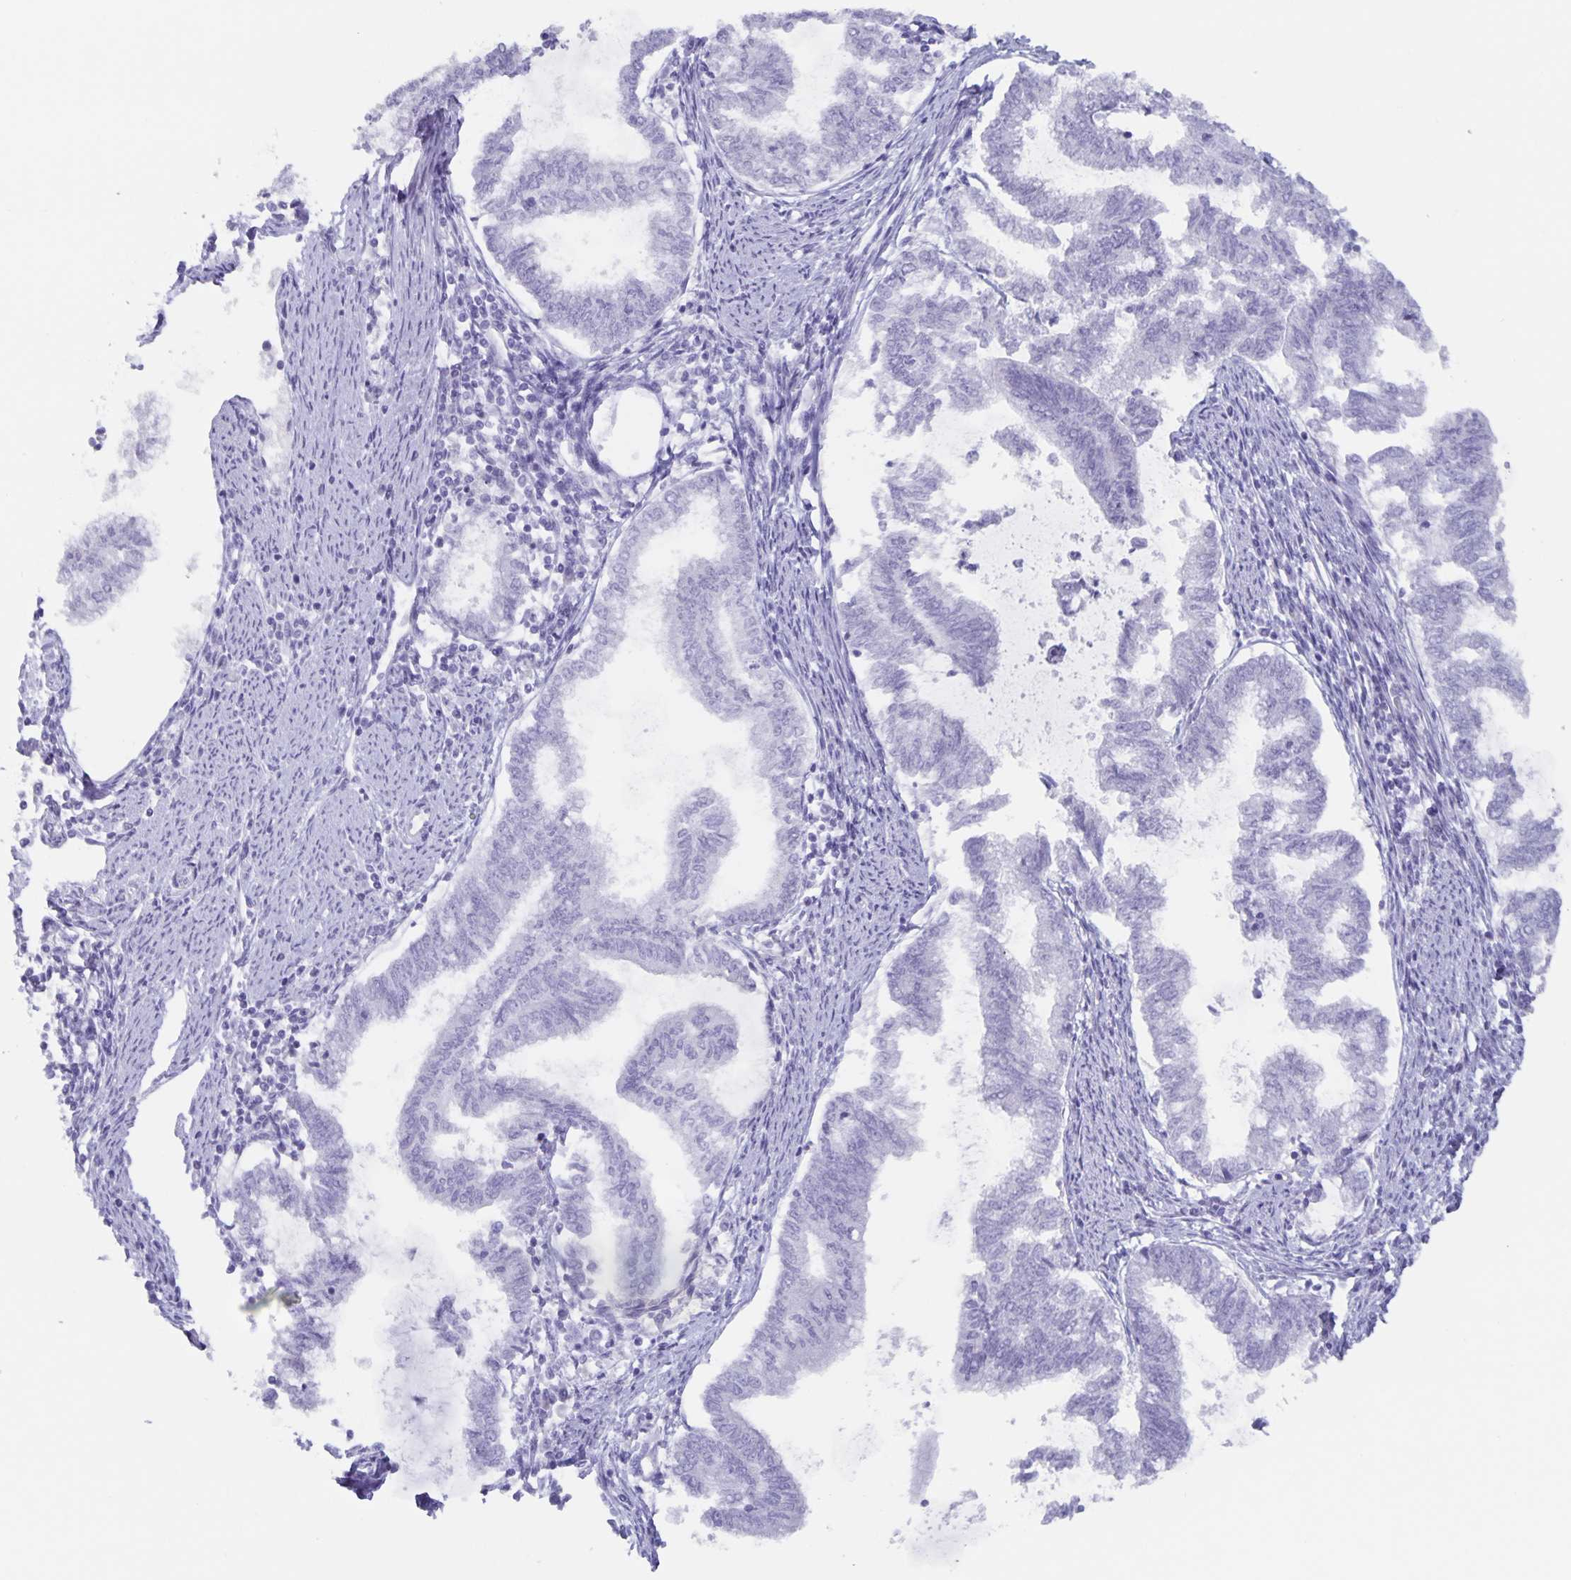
{"staining": {"intensity": "negative", "quantity": "none", "location": "none"}, "tissue": "endometrial cancer", "cell_type": "Tumor cells", "image_type": "cancer", "snomed": [{"axis": "morphology", "description": "Adenocarcinoma, NOS"}, {"axis": "topography", "description": "Endometrium"}], "caption": "Adenocarcinoma (endometrial) was stained to show a protein in brown. There is no significant staining in tumor cells. The staining is performed using DAB (3,3'-diaminobenzidine) brown chromogen with nuclei counter-stained in using hematoxylin.", "gene": "AQP4", "patient": {"sex": "female", "age": 79}}